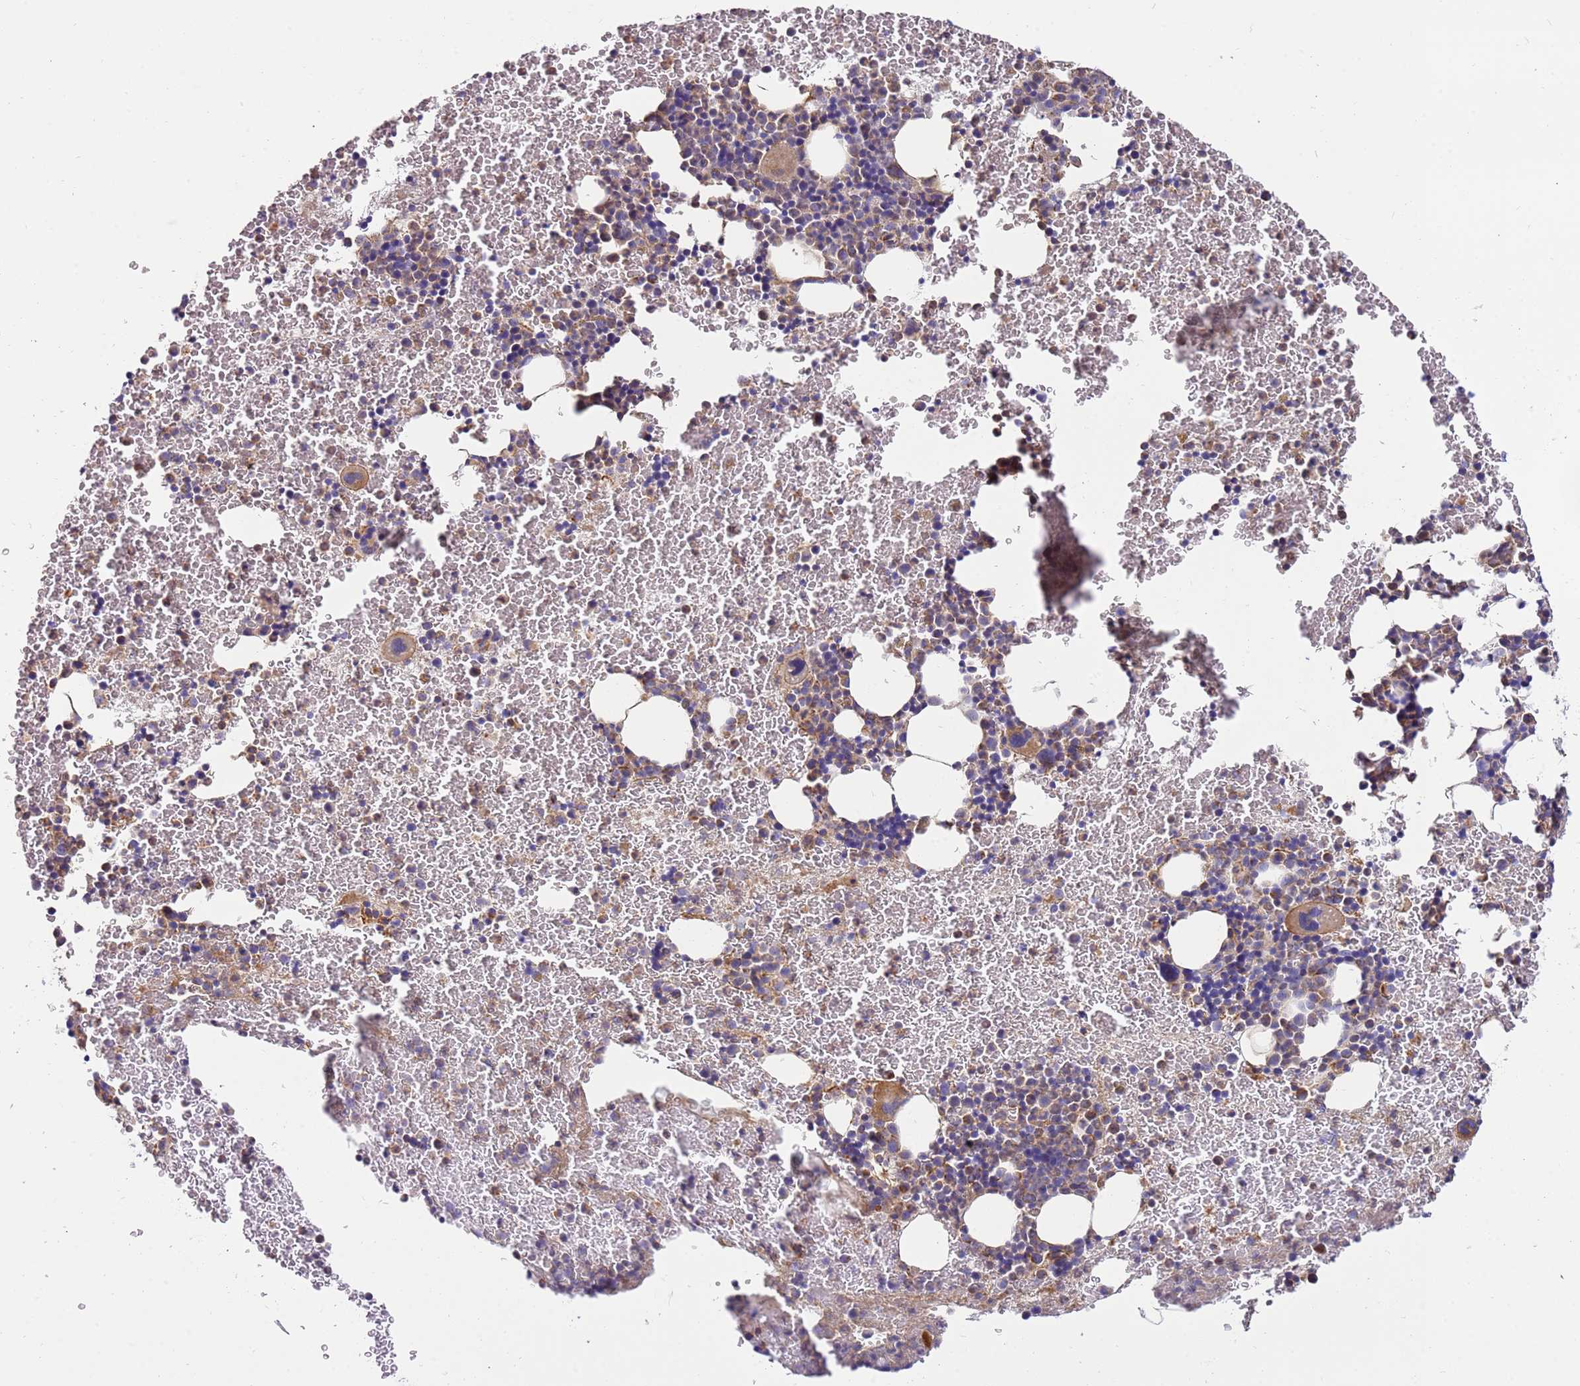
{"staining": {"intensity": "moderate", "quantity": "<25%", "location": "cytoplasmic/membranous"}, "tissue": "bone marrow", "cell_type": "Hematopoietic cells", "image_type": "normal", "snomed": [{"axis": "morphology", "description": "Normal tissue, NOS"}, {"axis": "topography", "description": "Bone marrow"}], "caption": "Hematopoietic cells show moderate cytoplasmic/membranous staining in approximately <25% of cells in benign bone marrow. Immunohistochemistry (ihc) stains the protein of interest in brown and the nuclei are stained blue.", "gene": "MRPL20", "patient": {"sex": "male", "age": 11}}